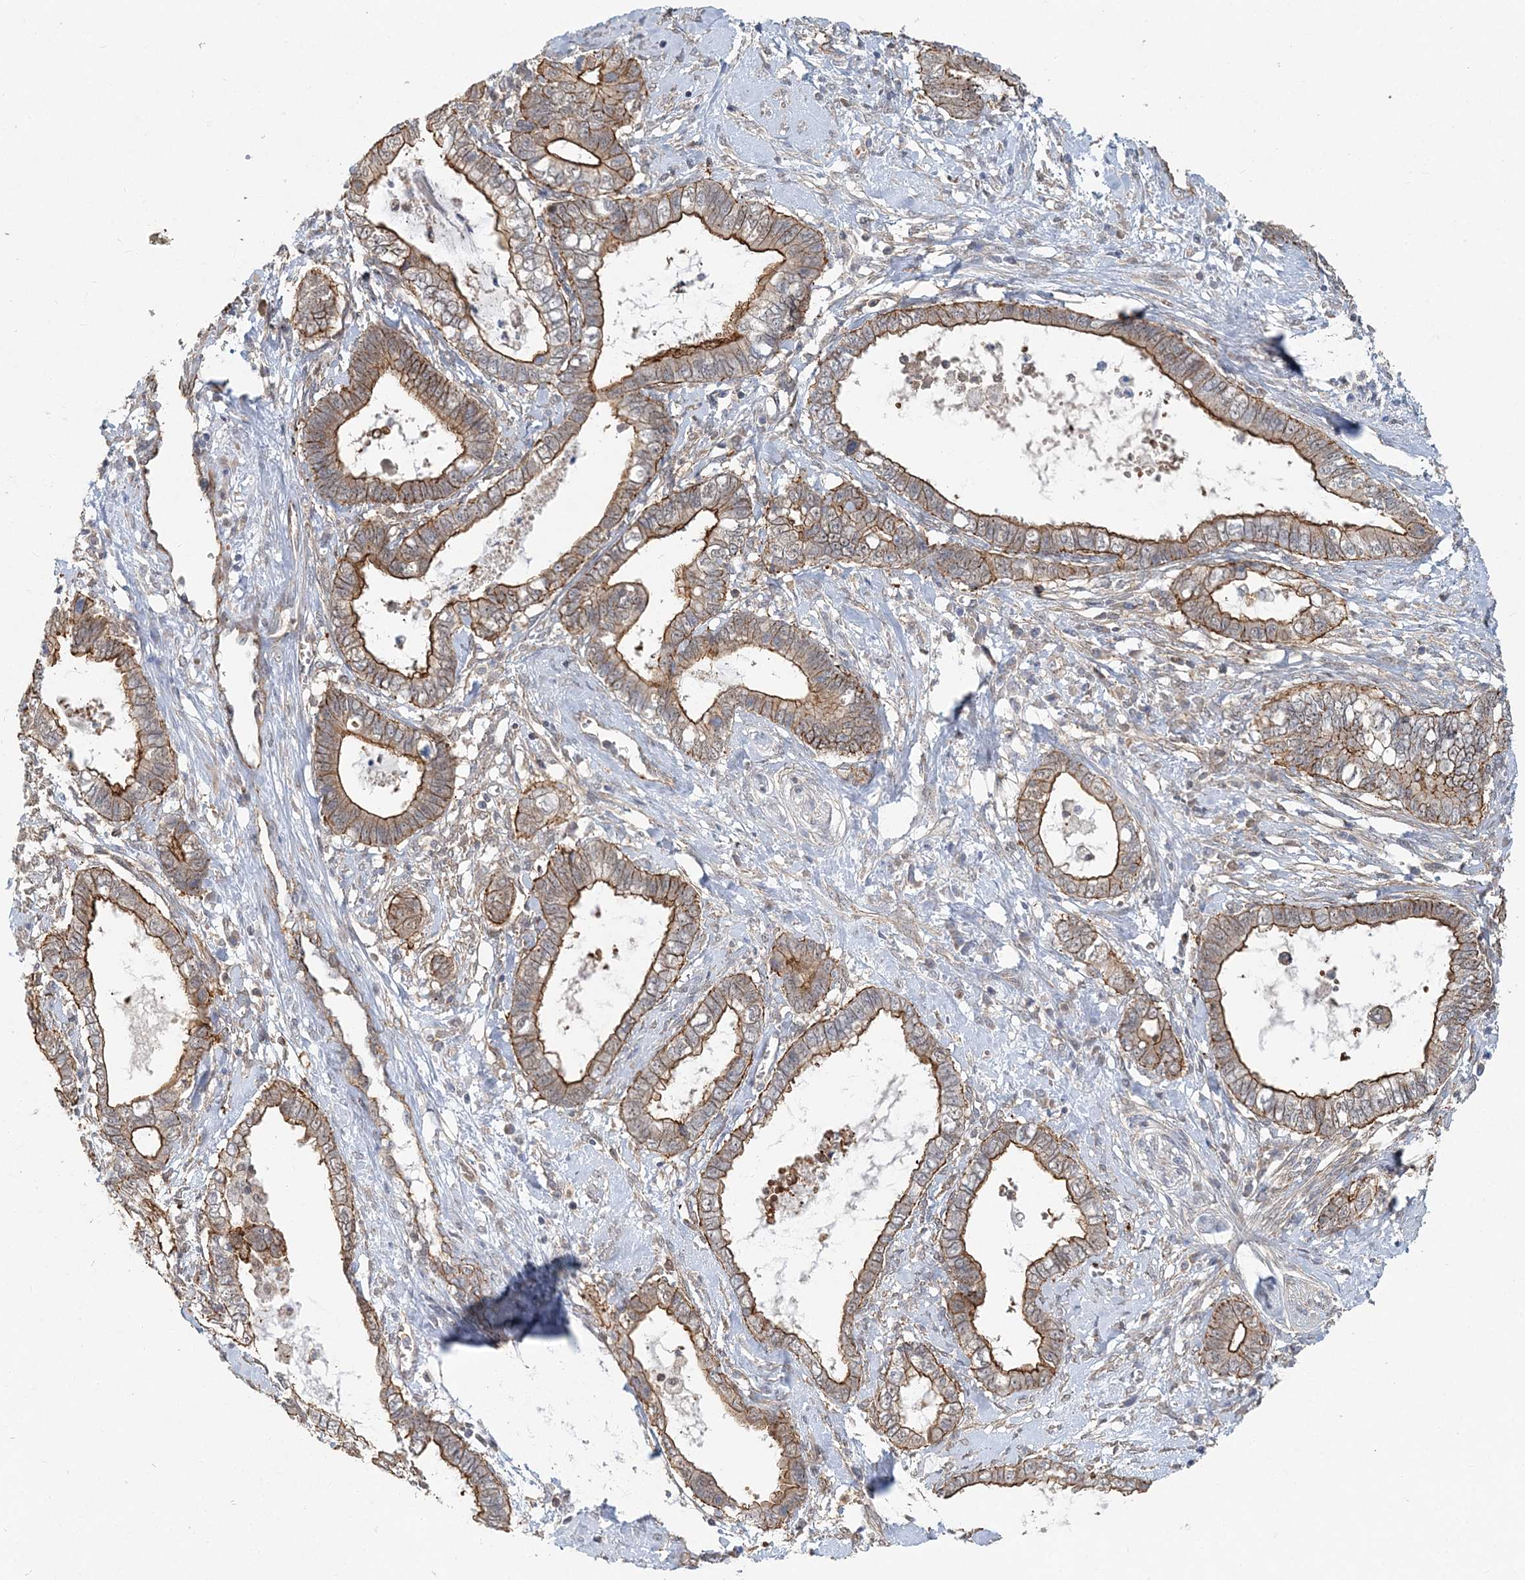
{"staining": {"intensity": "moderate", "quantity": ">75%", "location": "cytoplasmic/membranous"}, "tissue": "cervical cancer", "cell_type": "Tumor cells", "image_type": "cancer", "snomed": [{"axis": "morphology", "description": "Adenocarcinoma, NOS"}, {"axis": "topography", "description": "Cervix"}], "caption": "DAB immunohistochemical staining of adenocarcinoma (cervical) reveals moderate cytoplasmic/membranous protein positivity in approximately >75% of tumor cells. The staining is performed using DAB (3,3'-diaminobenzidine) brown chromogen to label protein expression. The nuclei are counter-stained blue using hematoxylin.", "gene": "MAT2B", "patient": {"sex": "female", "age": 44}}